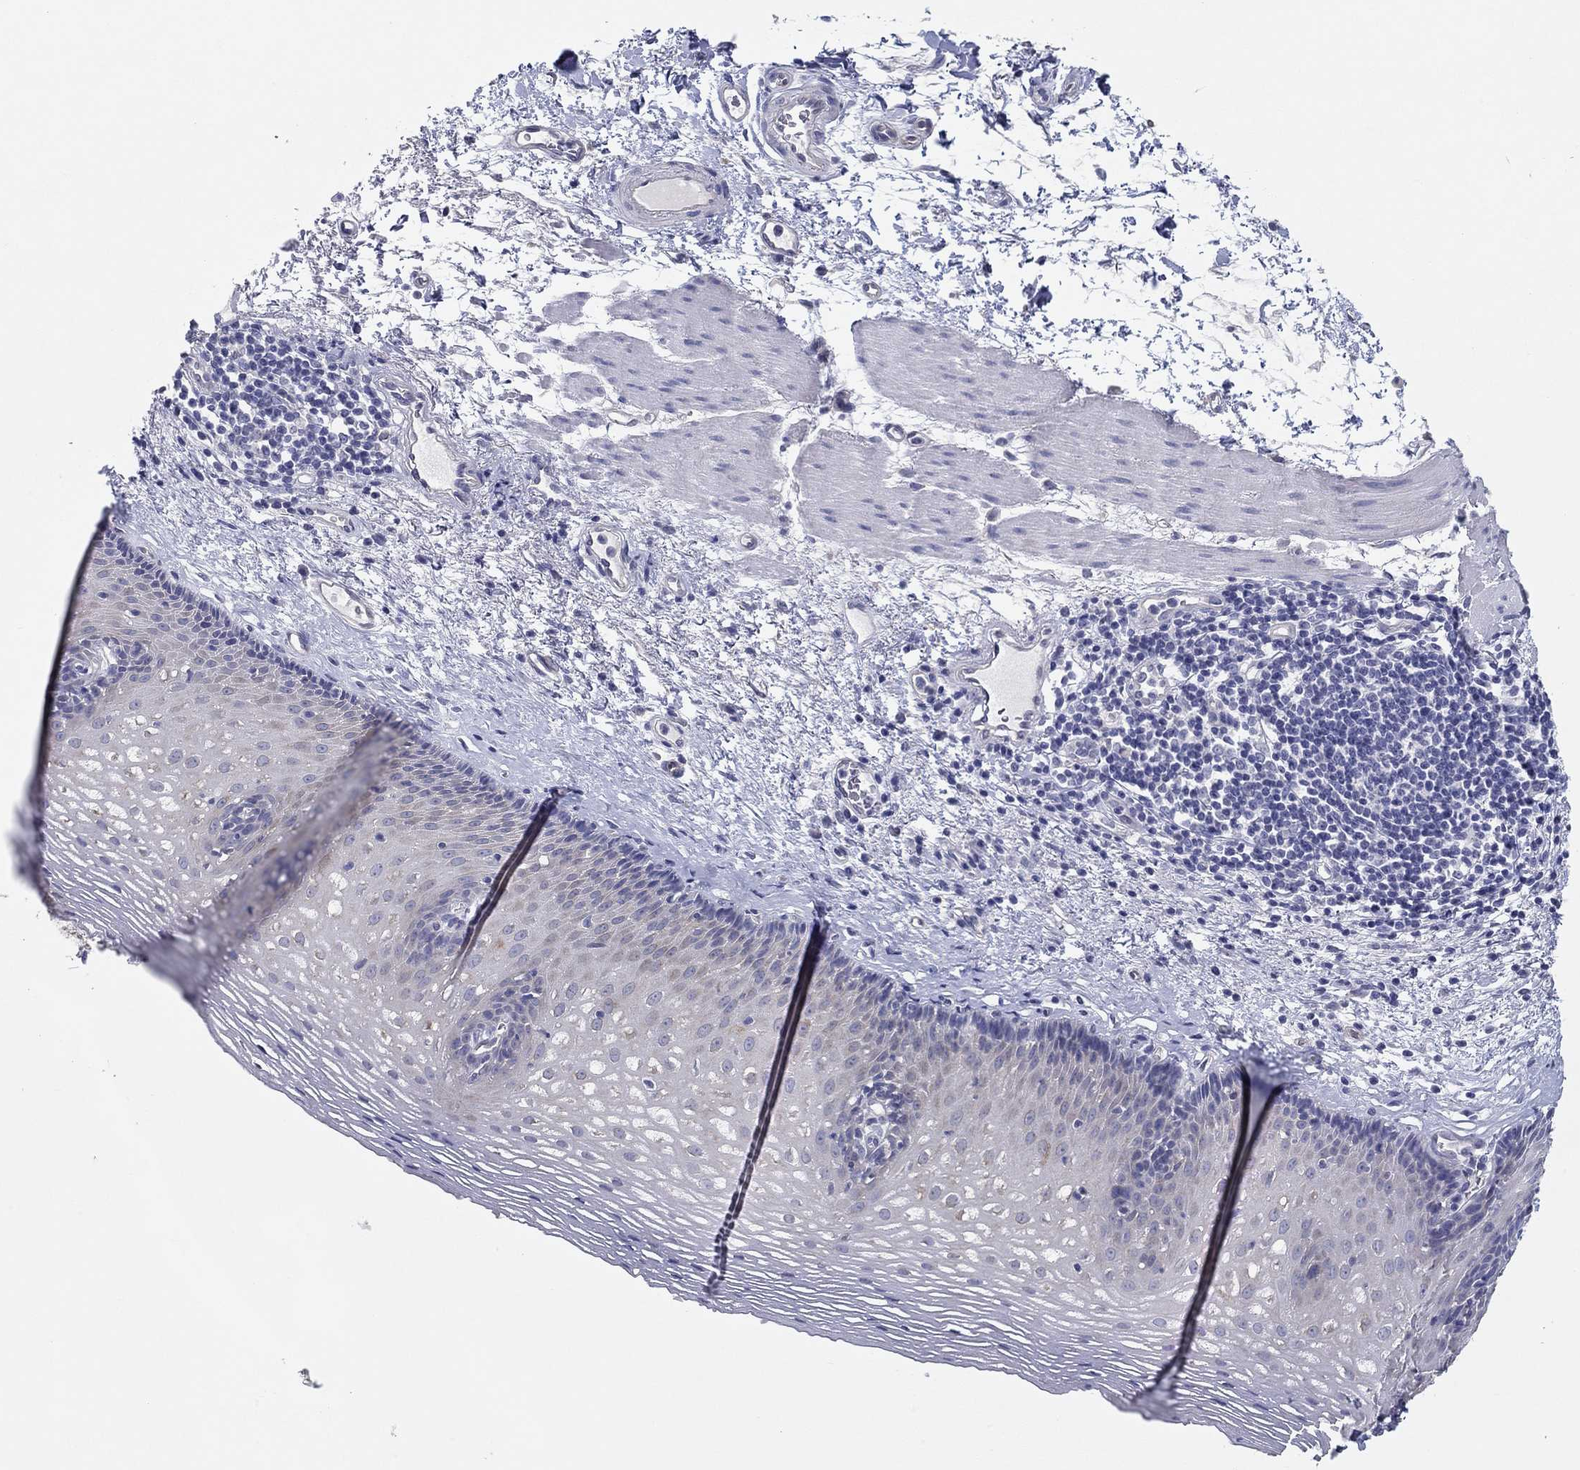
{"staining": {"intensity": "negative", "quantity": "none", "location": "none"}, "tissue": "esophagus", "cell_type": "Squamous epithelial cells", "image_type": "normal", "snomed": [{"axis": "morphology", "description": "Normal tissue, NOS"}, {"axis": "topography", "description": "Esophagus"}], "caption": "This is a micrograph of IHC staining of normal esophagus, which shows no staining in squamous epithelial cells. (DAB (3,3'-diaminobenzidine) IHC, high magnification).", "gene": "ERMP1", "patient": {"sex": "male", "age": 76}}